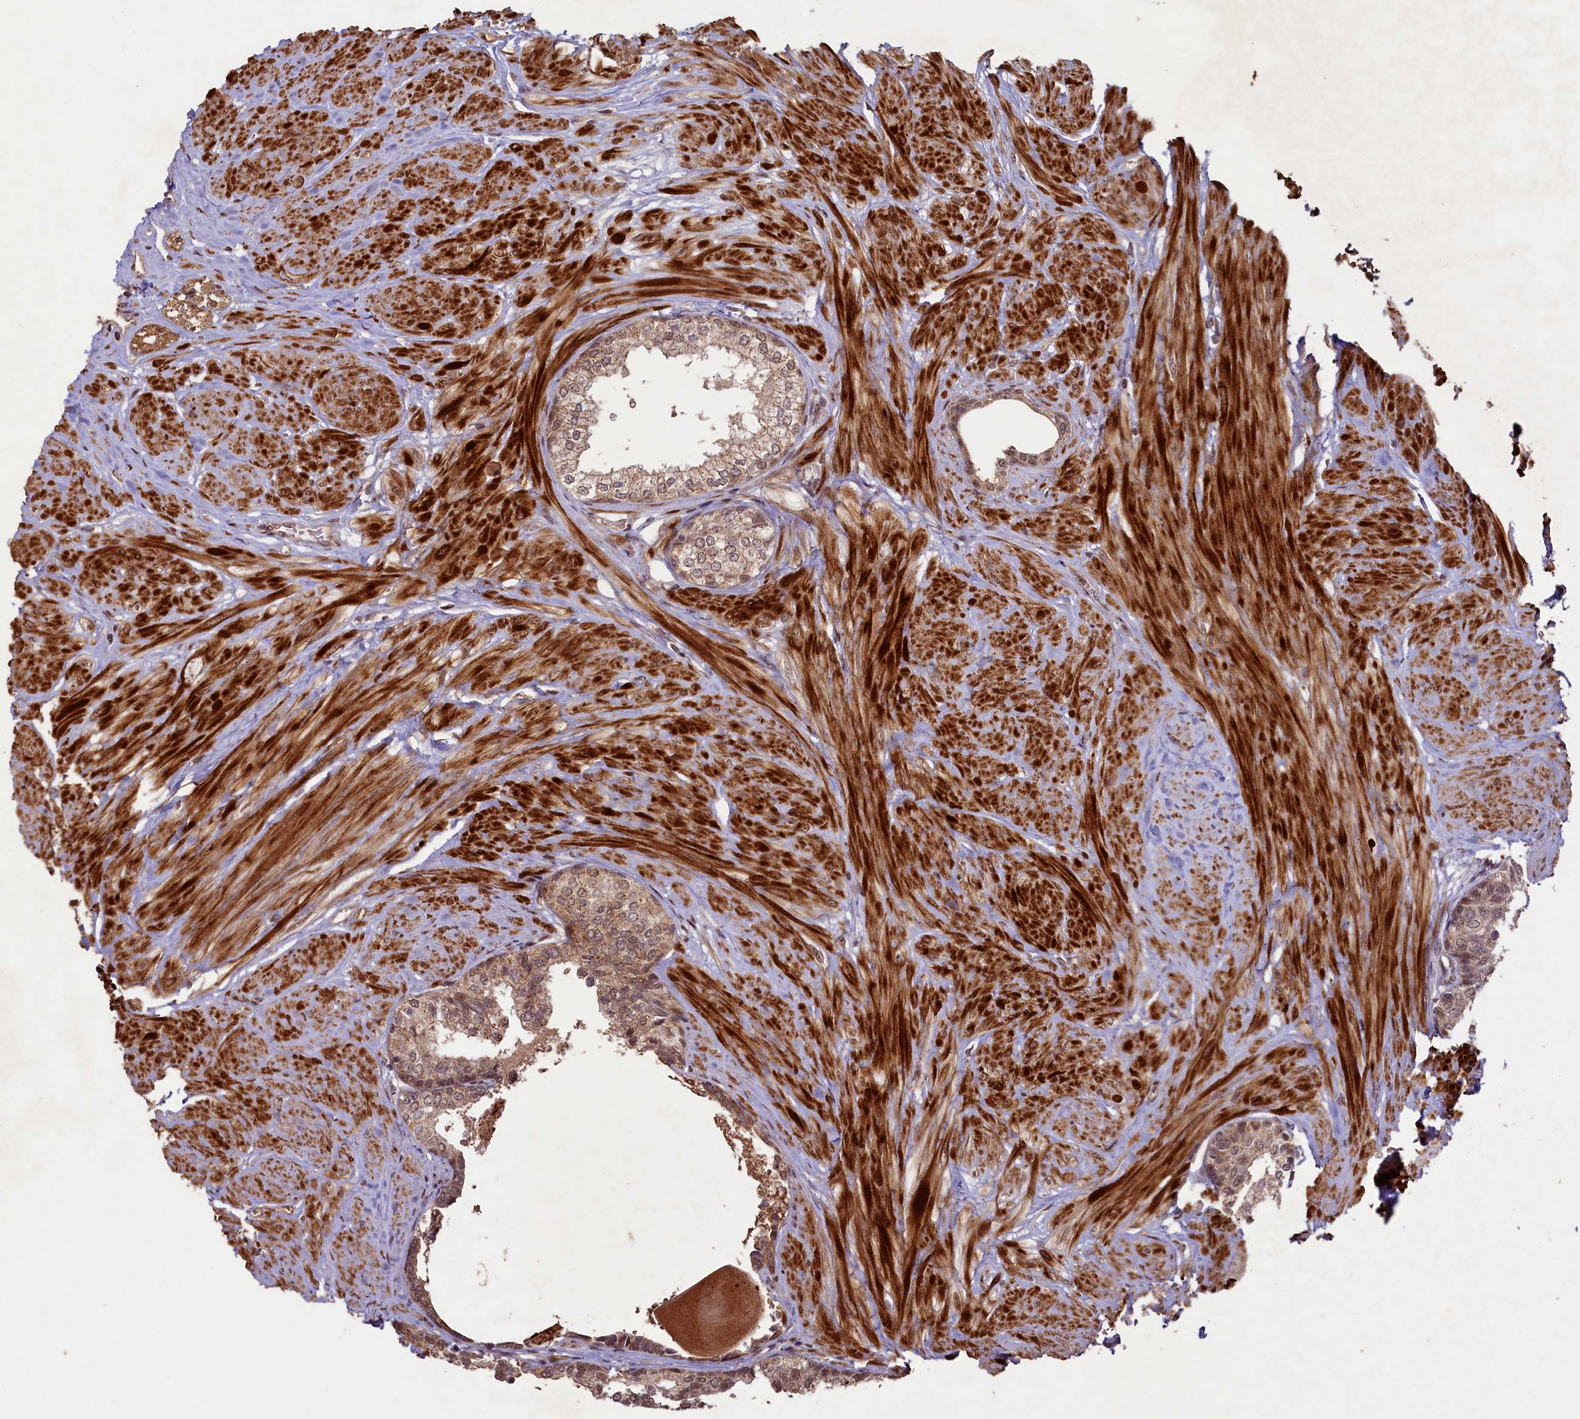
{"staining": {"intensity": "moderate", "quantity": ">75%", "location": "cytoplasmic/membranous,nuclear"}, "tissue": "prostate", "cell_type": "Glandular cells", "image_type": "normal", "snomed": [{"axis": "morphology", "description": "Normal tissue, NOS"}, {"axis": "topography", "description": "Prostate"}], "caption": "IHC of unremarkable human prostate reveals medium levels of moderate cytoplasmic/membranous,nuclear staining in approximately >75% of glandular cells.", "gene": "SHPRH", "patient": {"sex": "male", "age": 48}}